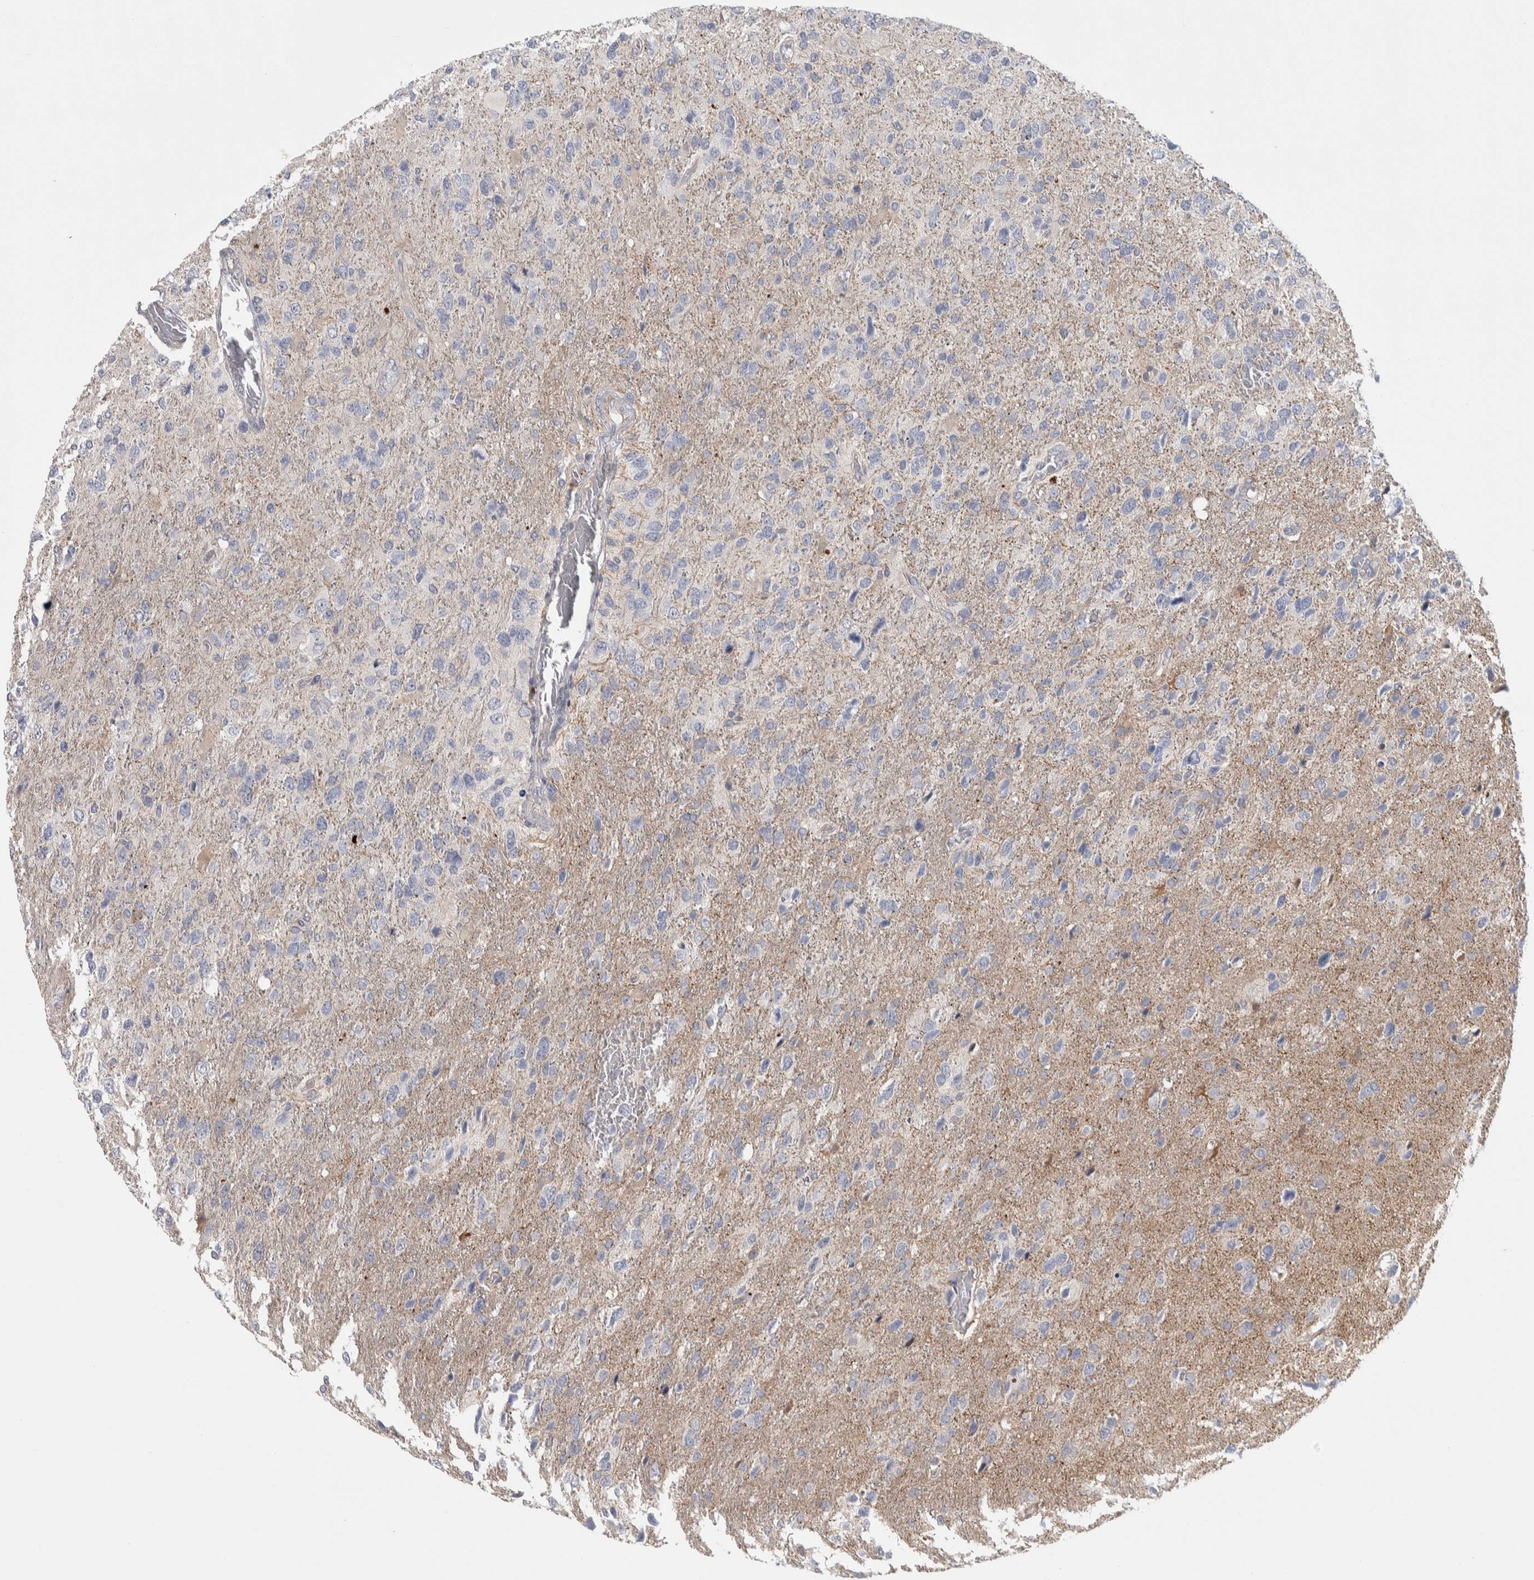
{"staining": {"intensity": "negative", "quantity": "none", "location": "none"}, "tissue": "glioma", "cell_type": "Tumor cells", "image_type": "cancer", "snomed": [{"axis": "morphology", "description": "Glioma, malignant, High grade"}, {"axis": "topography", "description": "Brain"}], "caption": "Histopathology image shows no significant protein staining in tumor cells of malignant high-grade glioma.", "gene": "ZNF862", "patient": {"sex": "female", "age": 58}}